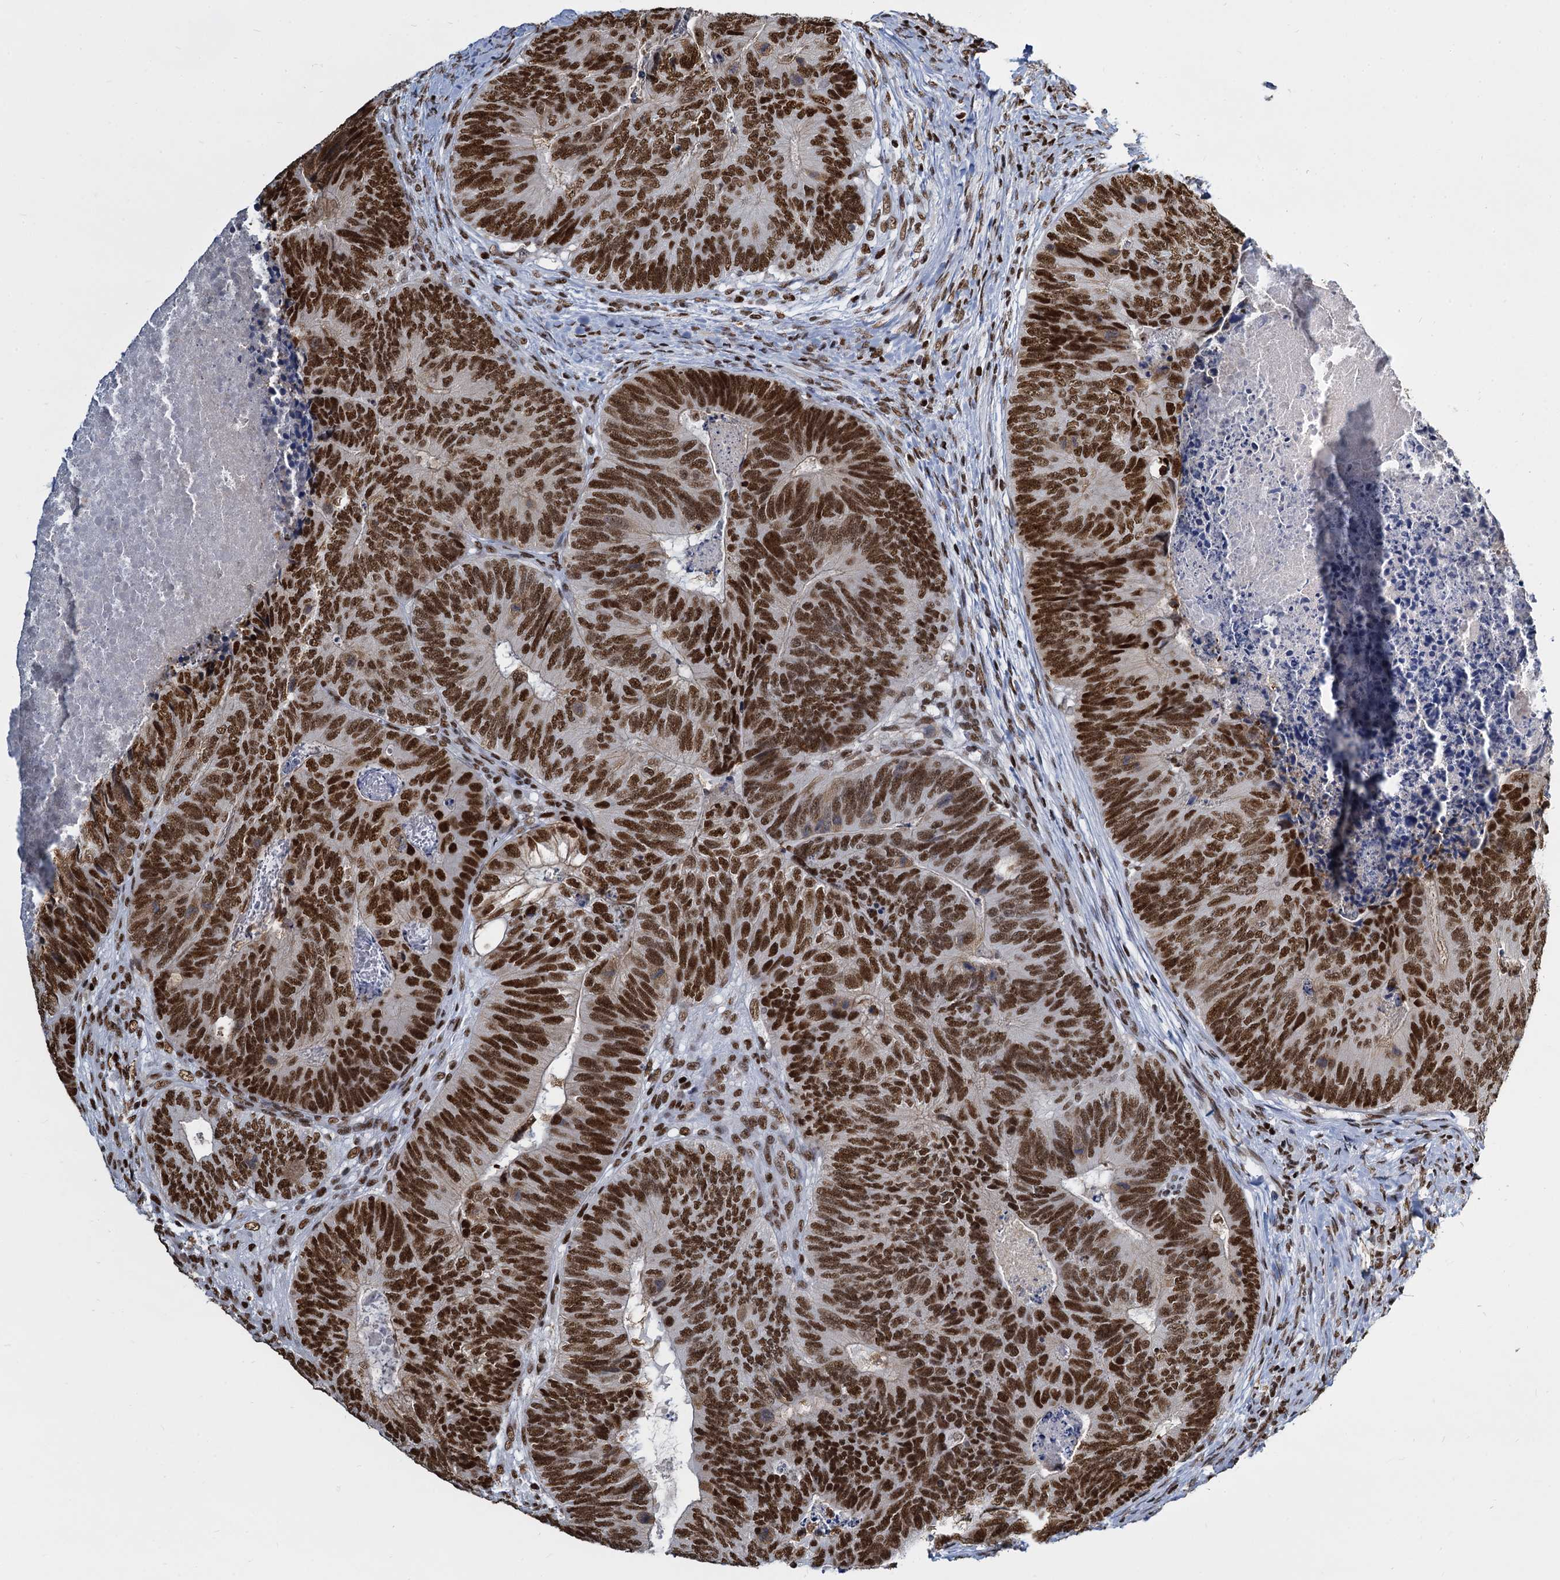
{"staining": {"intensity": "strong", "quantity": ">75%", "location": "nuclear"}, "tissue": "colorectal cancer", "cell_type": "Tumor cells", "image_type": "cancer", "snomed": [{"axis": "morphology", "description": "Adenocarcinoma, NOS"}, {"axis": "topography", "description": "Colon"}], "caption": "Immunohistochemical staining of adenocarcinoma (colorectal) displays high levels of strong nuclear expression in approximately >75% of tumor cells.", "gene": "DCPS", "patient": {"sex": "female", "age": 67}}